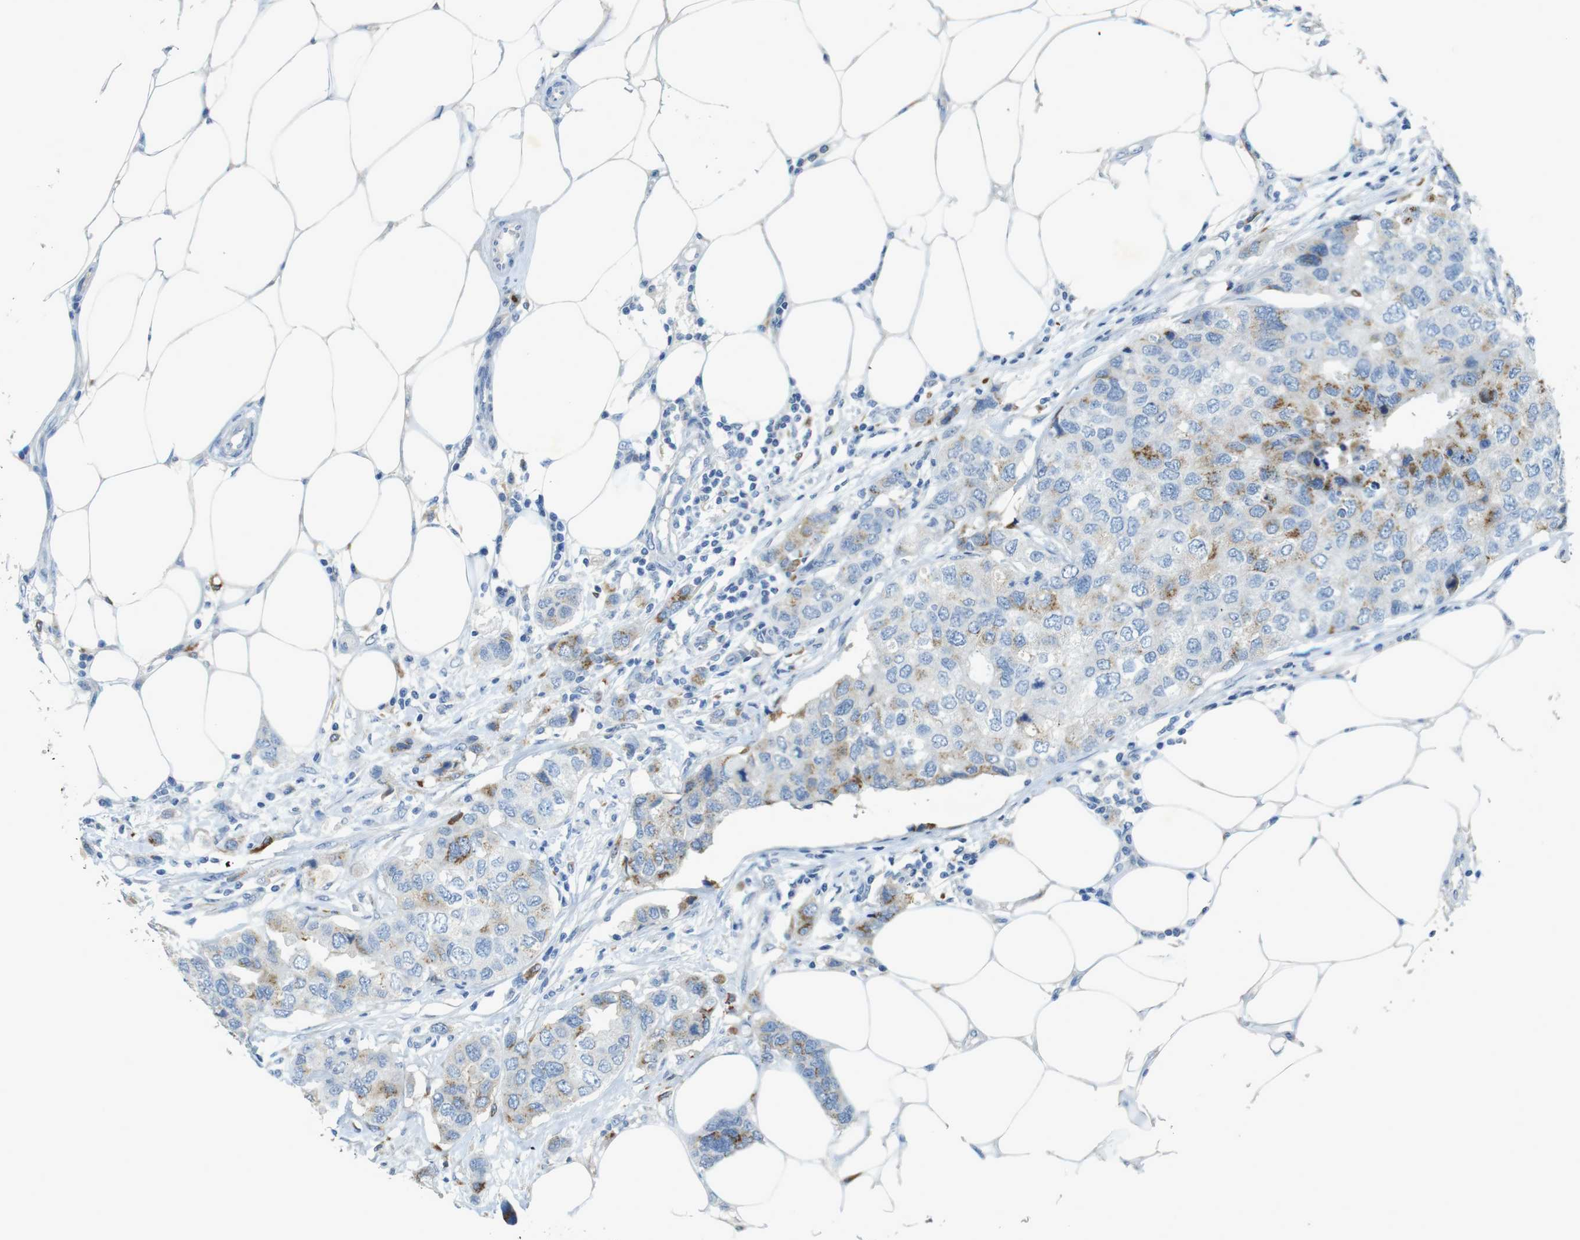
{"staining": {"intensity": "moderate", "quantity": "<25%", "location": "cytoplasmic/membranous"}, "tissue": "breast cancer", "cell_type": "Tumor cells", "image_type": "cancer", "snomed": [{"axis": "morphology", "description": "Duct carcinoma"}, {"axis": "topography", "description": "Breast"}], "caption": "Protein expression by immunohistochemistry (IHC) shows moderate cytoplasmic/membranous staining in approximately <25% of tumor cells in breast invasive ductal carcinoma. The staining was performed using DAB to visualize the protein expression in brown, while the nuclei were stained in blue with hematoxylin (Magnification: 20x).", "gene": "CD320", "patient": {"sex": "female", "age": 50}}